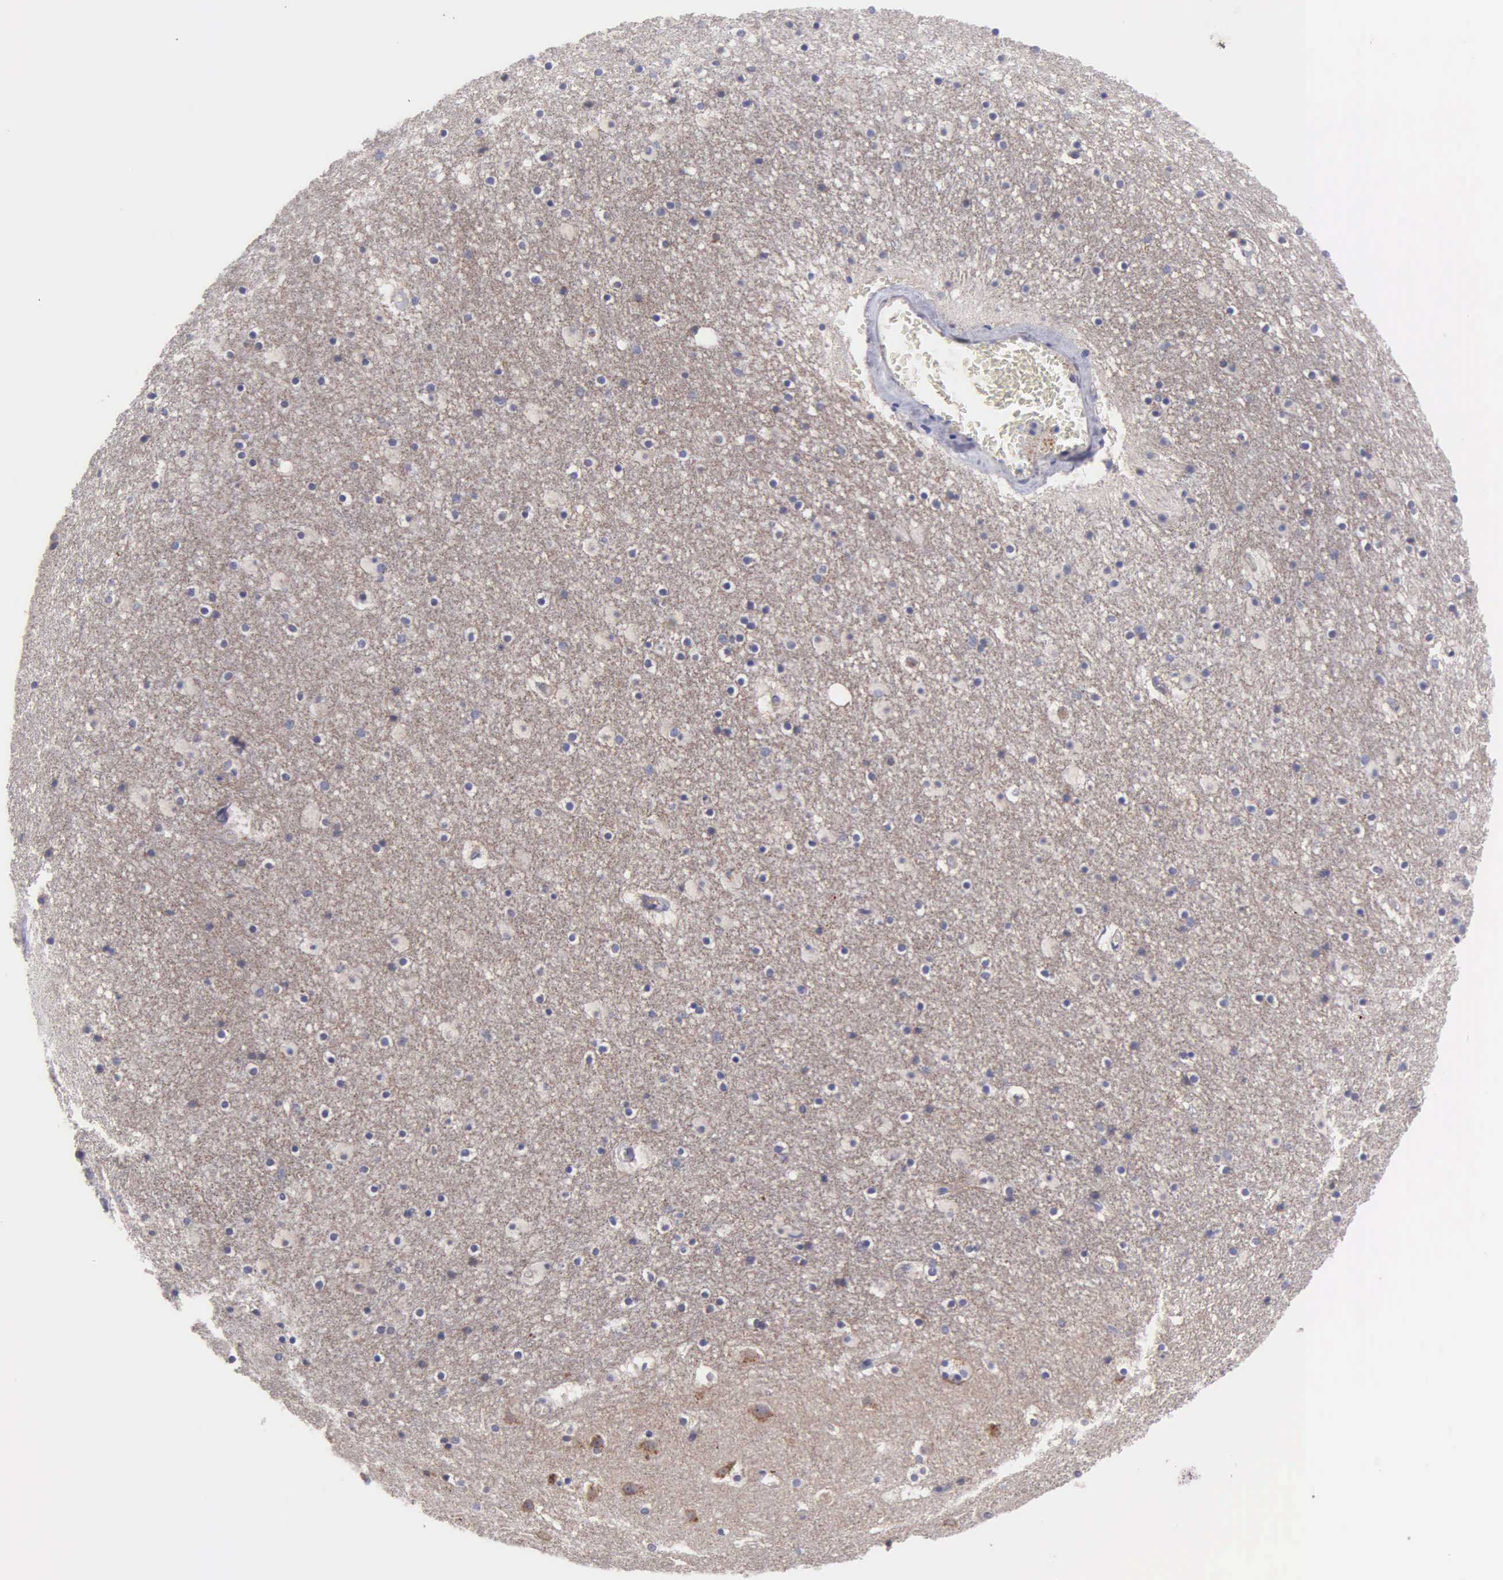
{"staining": {"intensity": "weak", "quantity": "25%-75%", "location": "cytoplasmic/membranous"}, "tissue": "caudate", "cell_type": "Glial cells", "image_type": "normal", "snomed": [{"axis": "morphology", "description": "Normal tissue, NOS"}, {"axis": "topography", "description": "Lateral ventricle wall"}], "caption": "High-magnification brightfield microscopy of unremarkable caudate stained with DAB (3,3'-diaminobenzidine) (brown) and counterstained with hematoxylin (blue). glial cells exhibit weak cytoplasmic/membranous positivity is seen in about25%-75% of cells.", "gene": "APP", "patient": {"sex": "male", "age": 45}}